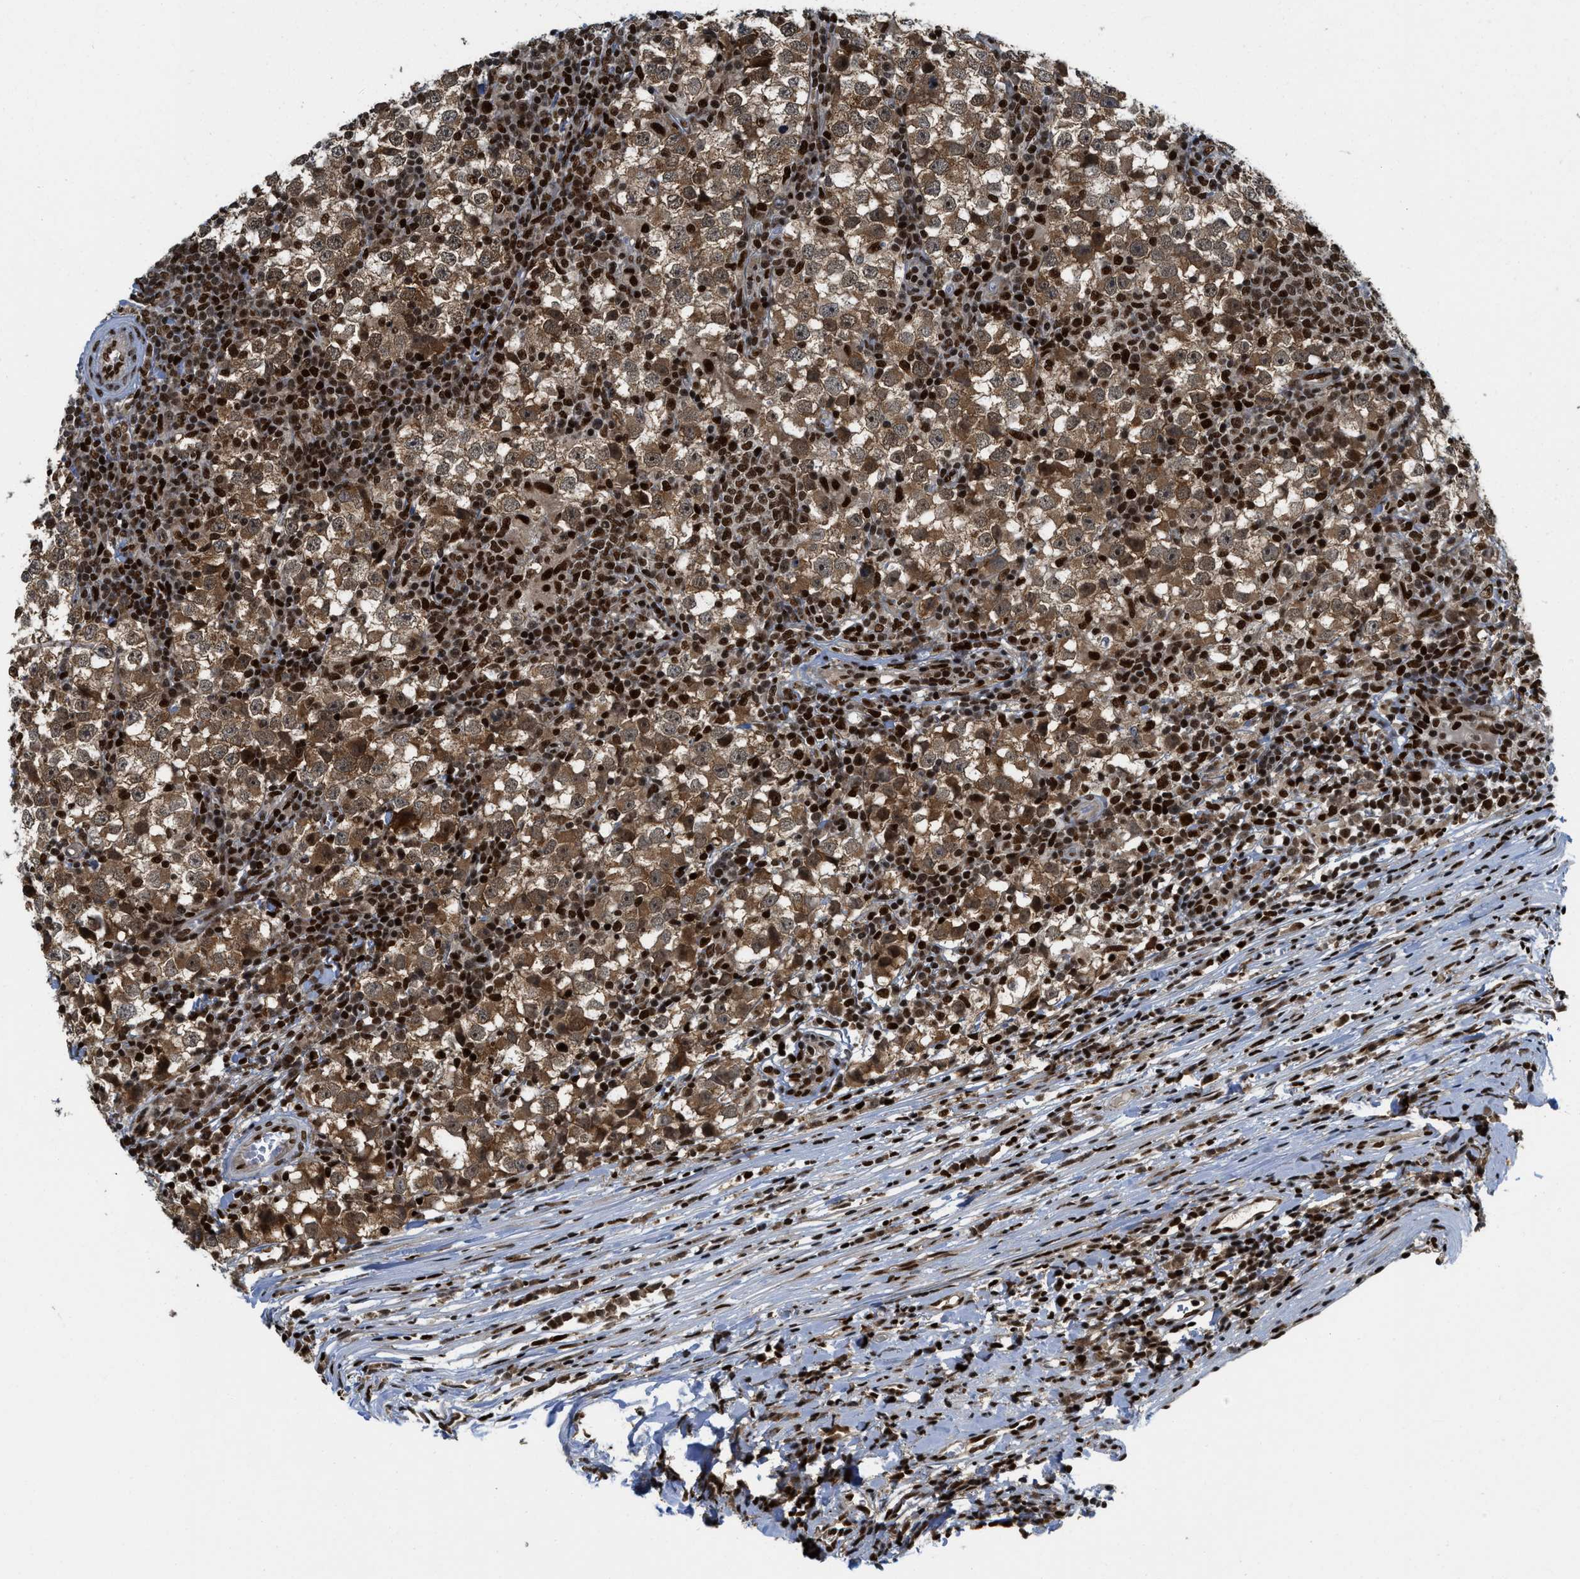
{"staining": {"intensity": "moderate", "quantity": ">75%", "location": "cytoplasmic/membranous,nuclear"}, "tissue": "testis cancer", "cell_type": "Tumor cells", "image_type": "cancer", "snomed": [{"axis": "morphology", "description": "Seminoma, NOS"}, {"axis": "topography", "description": "Testis"}], "caption": "Protein analysis of testis seminoma tissue demonstrates moderate cytoplasmic/membranous and nuclear staining in about >75% of tumor cells.", "gene": "RFX5", "patient": {"sex": "male", "age": 65}}